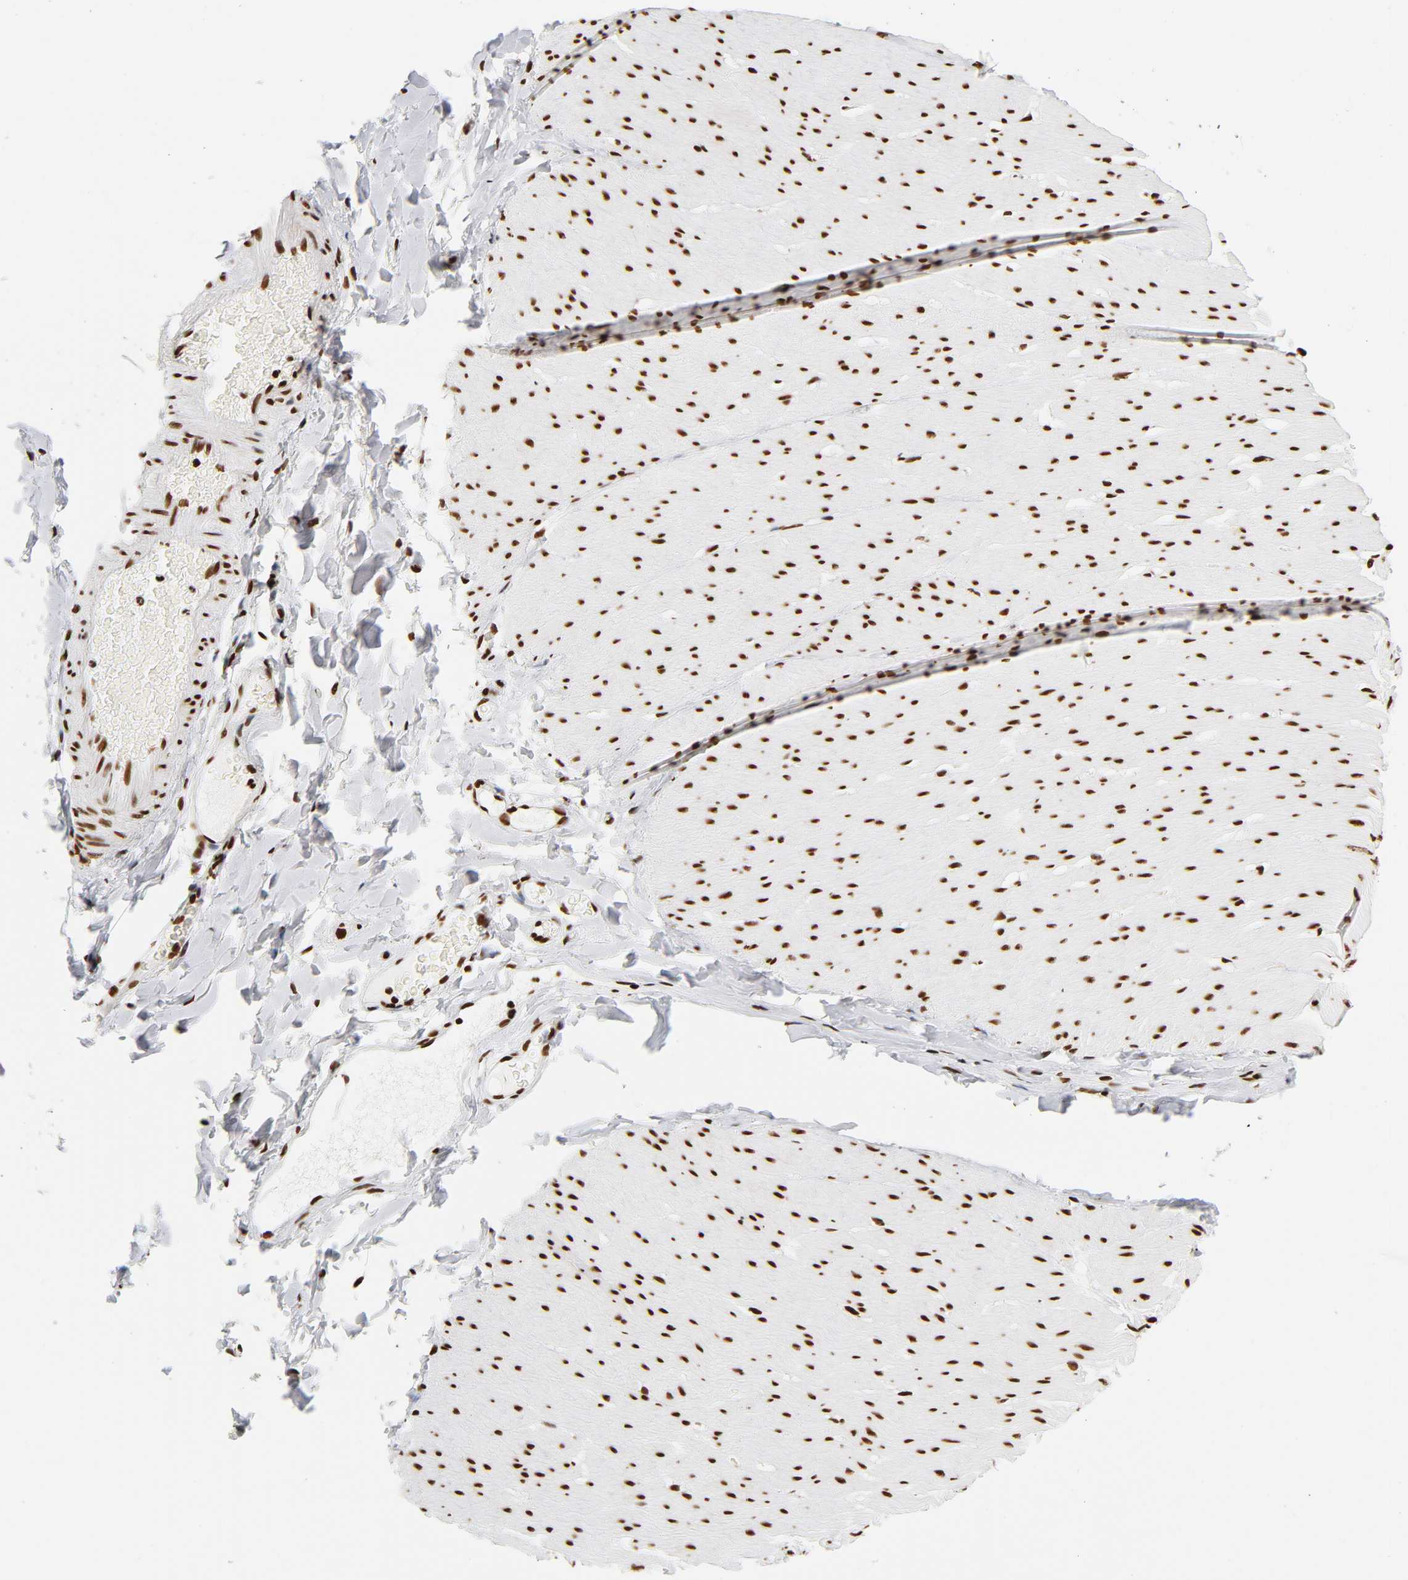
{"staining": {"intensity": "strong", "quantity": ">75%", "location": "nuclear"}, "tissue": "smooth muscle", "cell_type": "Smooth muscle cells", "image_type": "normal", "snomed": [{"axis": "morphology", "description": "Normal tissue, NOS"}, {"axis": "topography", "description": "Smooth muscle"}, {"axis": "topography", "description": "Colon"}], "caption": "Protein analysis of normal smooth muscle exhibits strong nuclear positivity in about >75% of smooth muscle cells. Using DAB (brown) and hematoxylin (blue) stains, captured at high magnification using brightfield microscopy.", "gene": "XRCC6", "patient": {"sex": "male", "age": 67}}